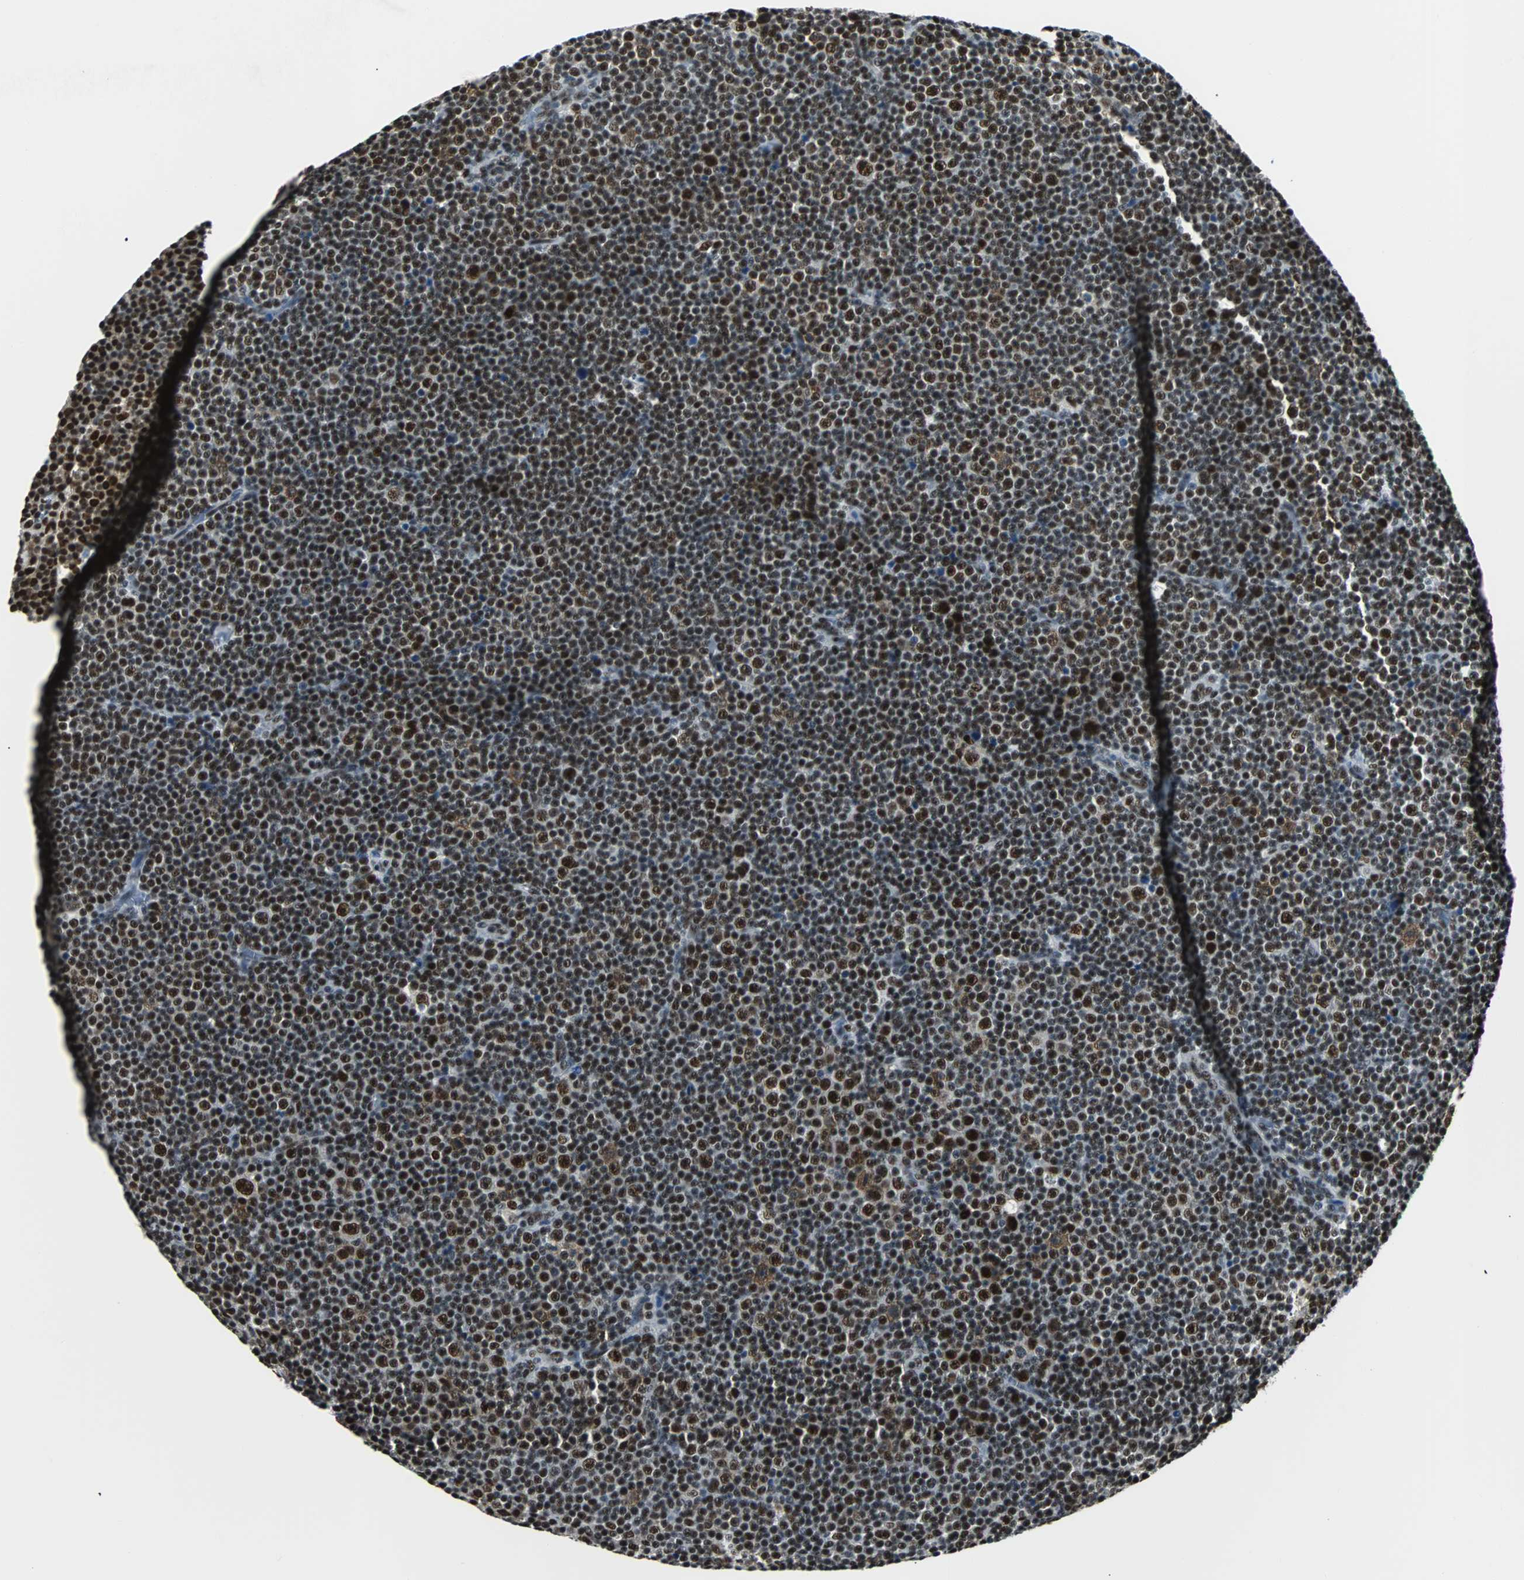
{"staining": {"intensity": "strong", "quantity": ">75%", "location": "nuclear"}, "tissue": "lymphoma", "cell_type": "Tumor cells", "image_type": "cancer", "snomed": [{"axis": "morphology", "description": "Malignant lymphoma, non-Hodgkin's type, Low grade"}, {"axis": "topography", "description": "Lymph node"}], "caption": "Immunohistochemistry (IHC) of low-grade malignant lymphoma, non-Hodgkin's type shows high levels of strong nuclear positivity in about >75% of tumor cells.", "gene": "XRCC4", "patient": {"sex": "female", "age": 67}}